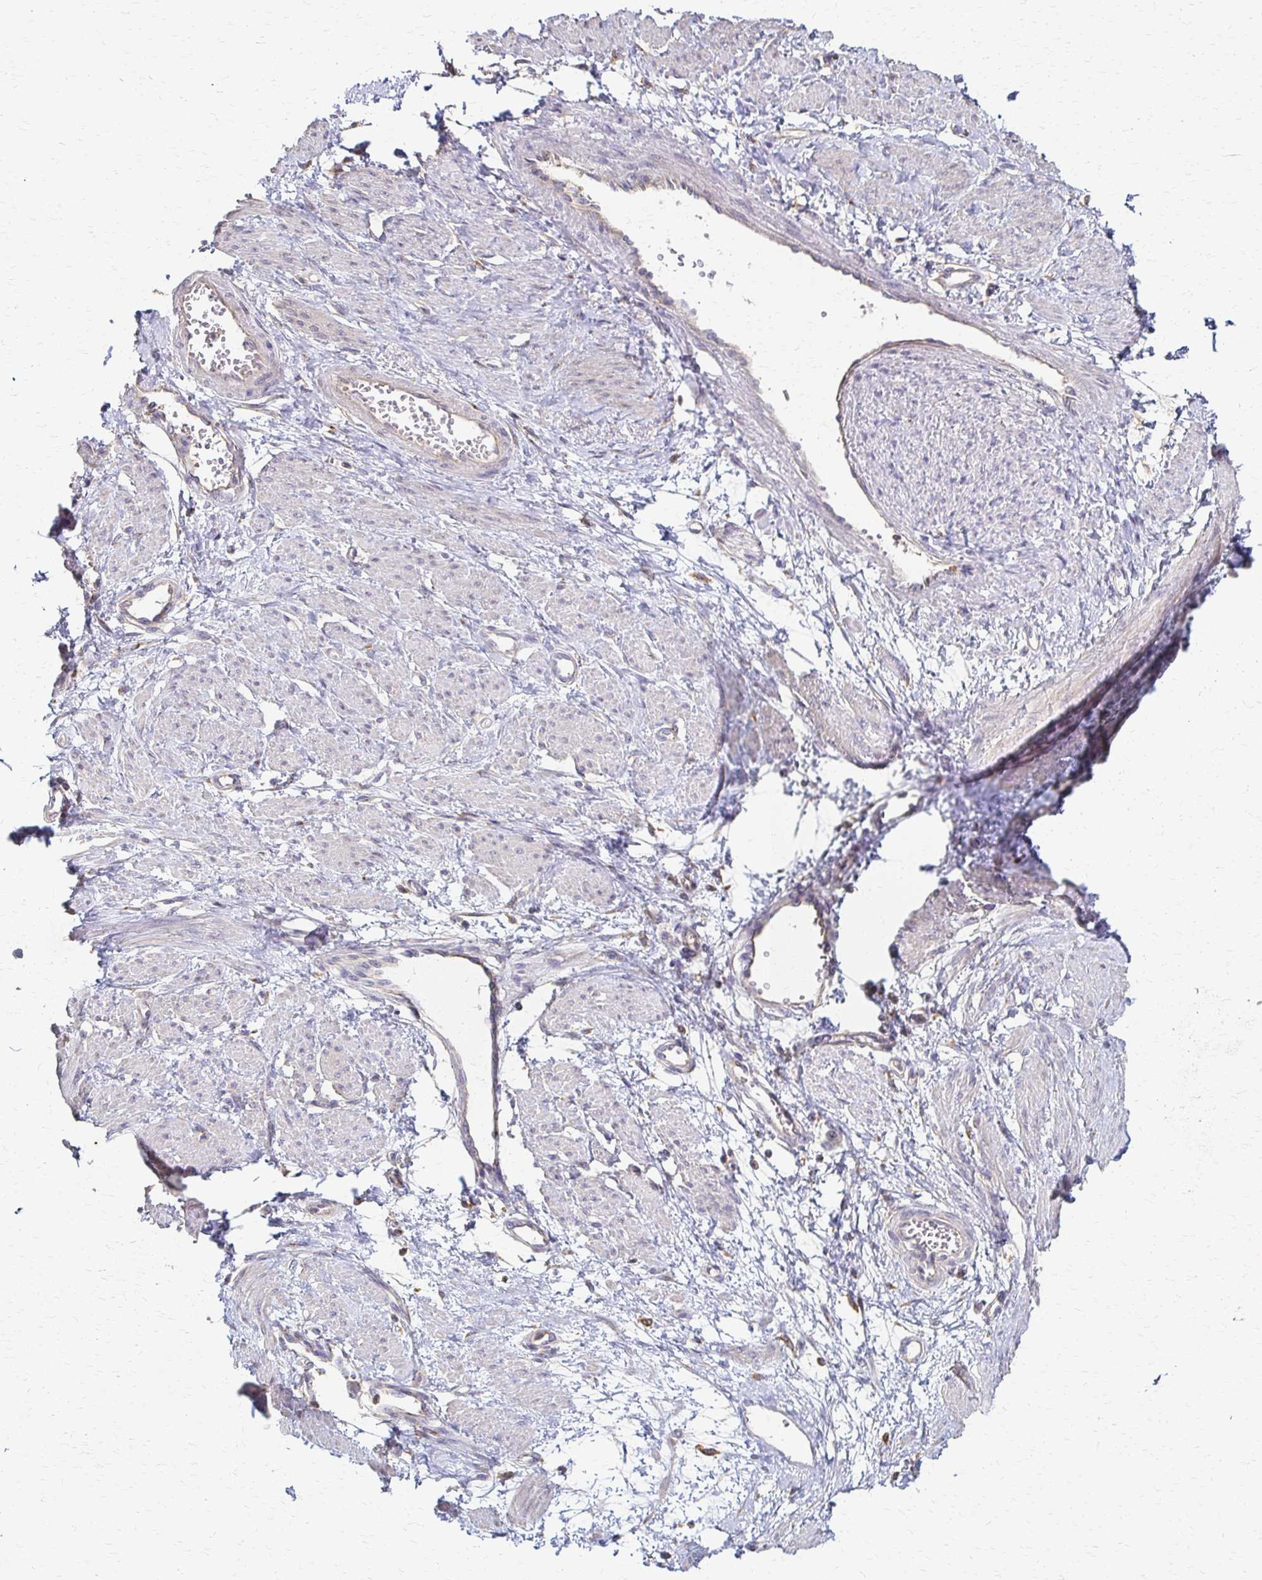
{"staining": {"intensity": "negative", "quantity": "none", "location": "none"}, "tissue": "smooth muscle", "cell_type": "Smooth muscle cells", "image_type": "normal", "snomed": [{"axis": "morphology", "description": "Normal tissue, NOS"}, {"axis": "topography", "description": "Smooth muscle"}, {"axis": "topography", "description": "Uterus"}], "caption": "Photomicrograph shows no protein staining in smooth muscle cells of benign smooth muscle.", "gene": "C1QTNF7", "patient": {"sex": "female", "age": 39}}